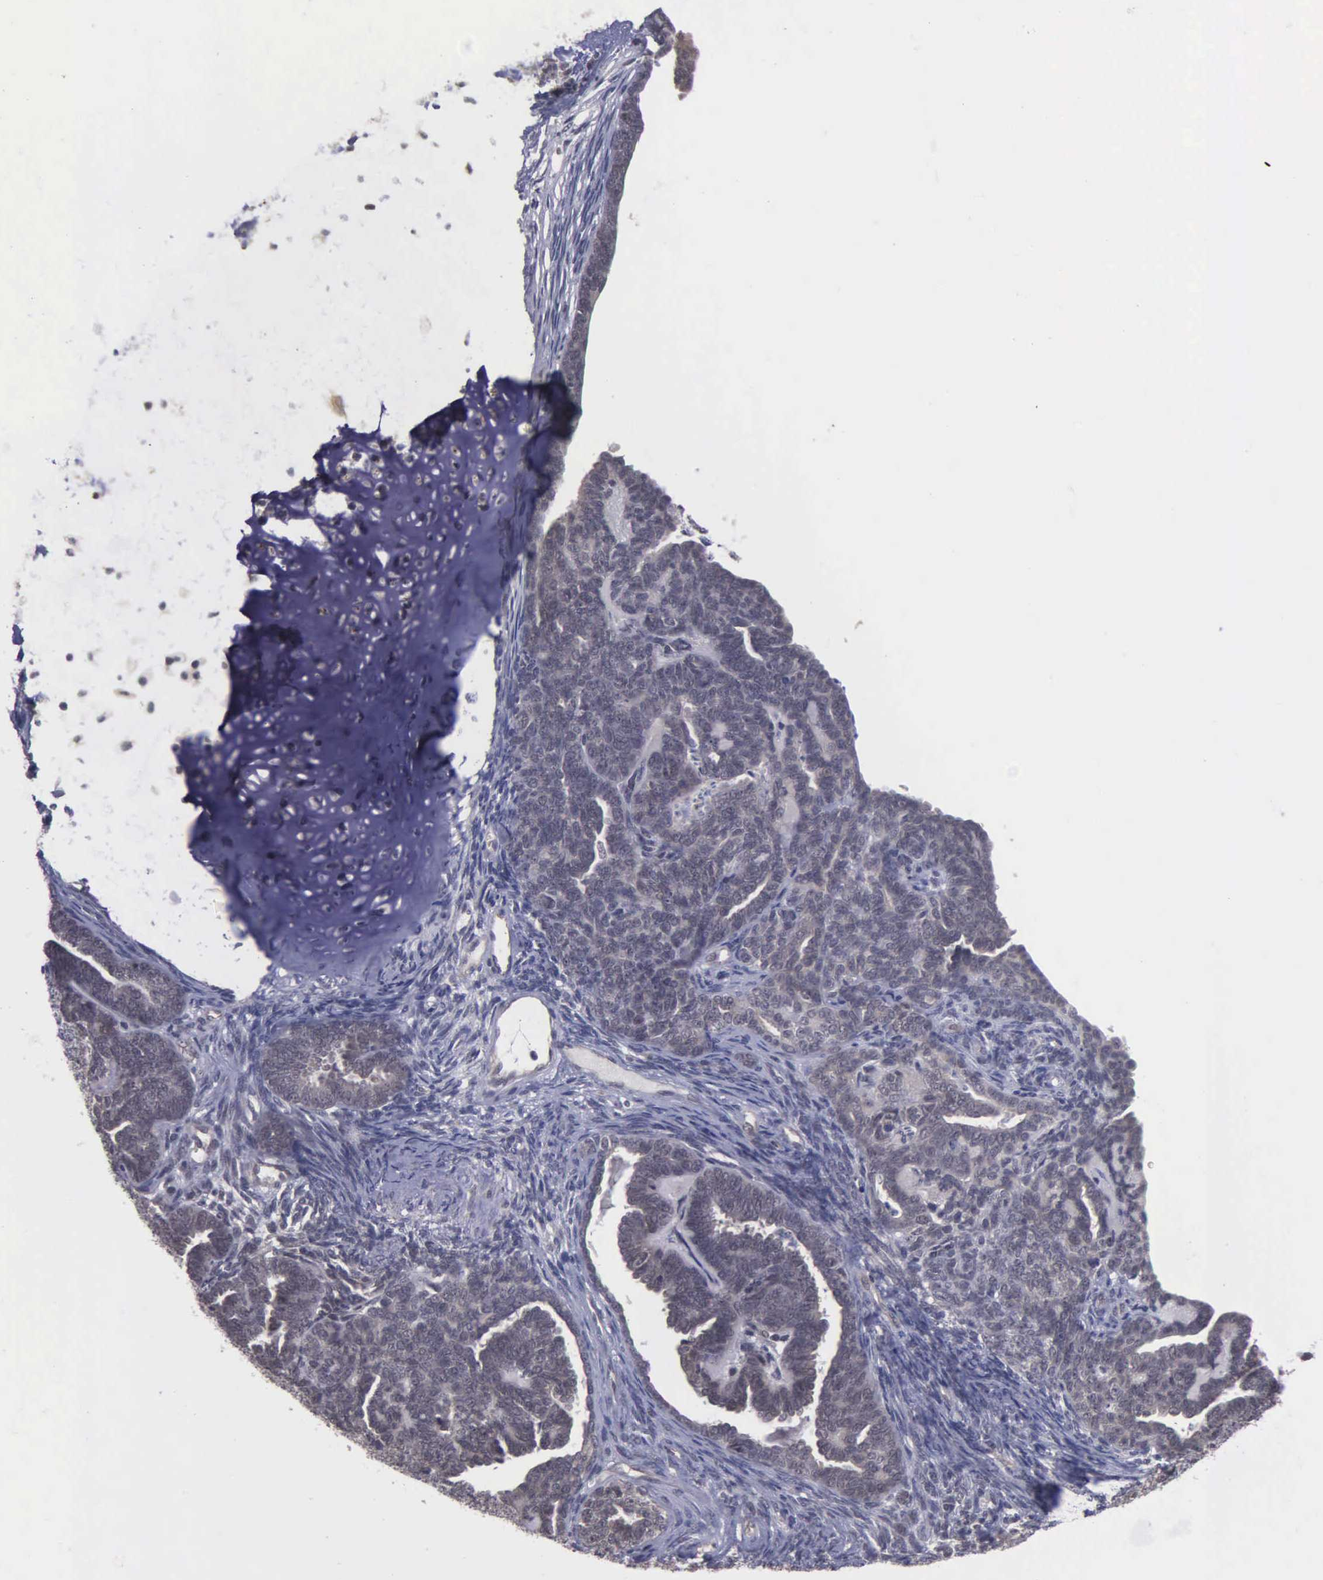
{"staining": {"intensity": "weak", "quantity": ">75%", "location": "cytoplasmic/membranous"}, "tissue": "endometrial cancer", "cell_type": "Tumor cells", "image_type": "cancer", "snomed": [{"axis": "morphology", "description": "Neoplasm, malignant, NOS"}, {"axis": "topography", "description": "Endometrium"}], "caption": "Endometrial cancer stained for a protein (brown) displays weak cytoplasmic/membranous positive positivity in about >75% of tumor cells.", "gene": "MAP3K9", "patient": {"sex": "female", "age": 74}}